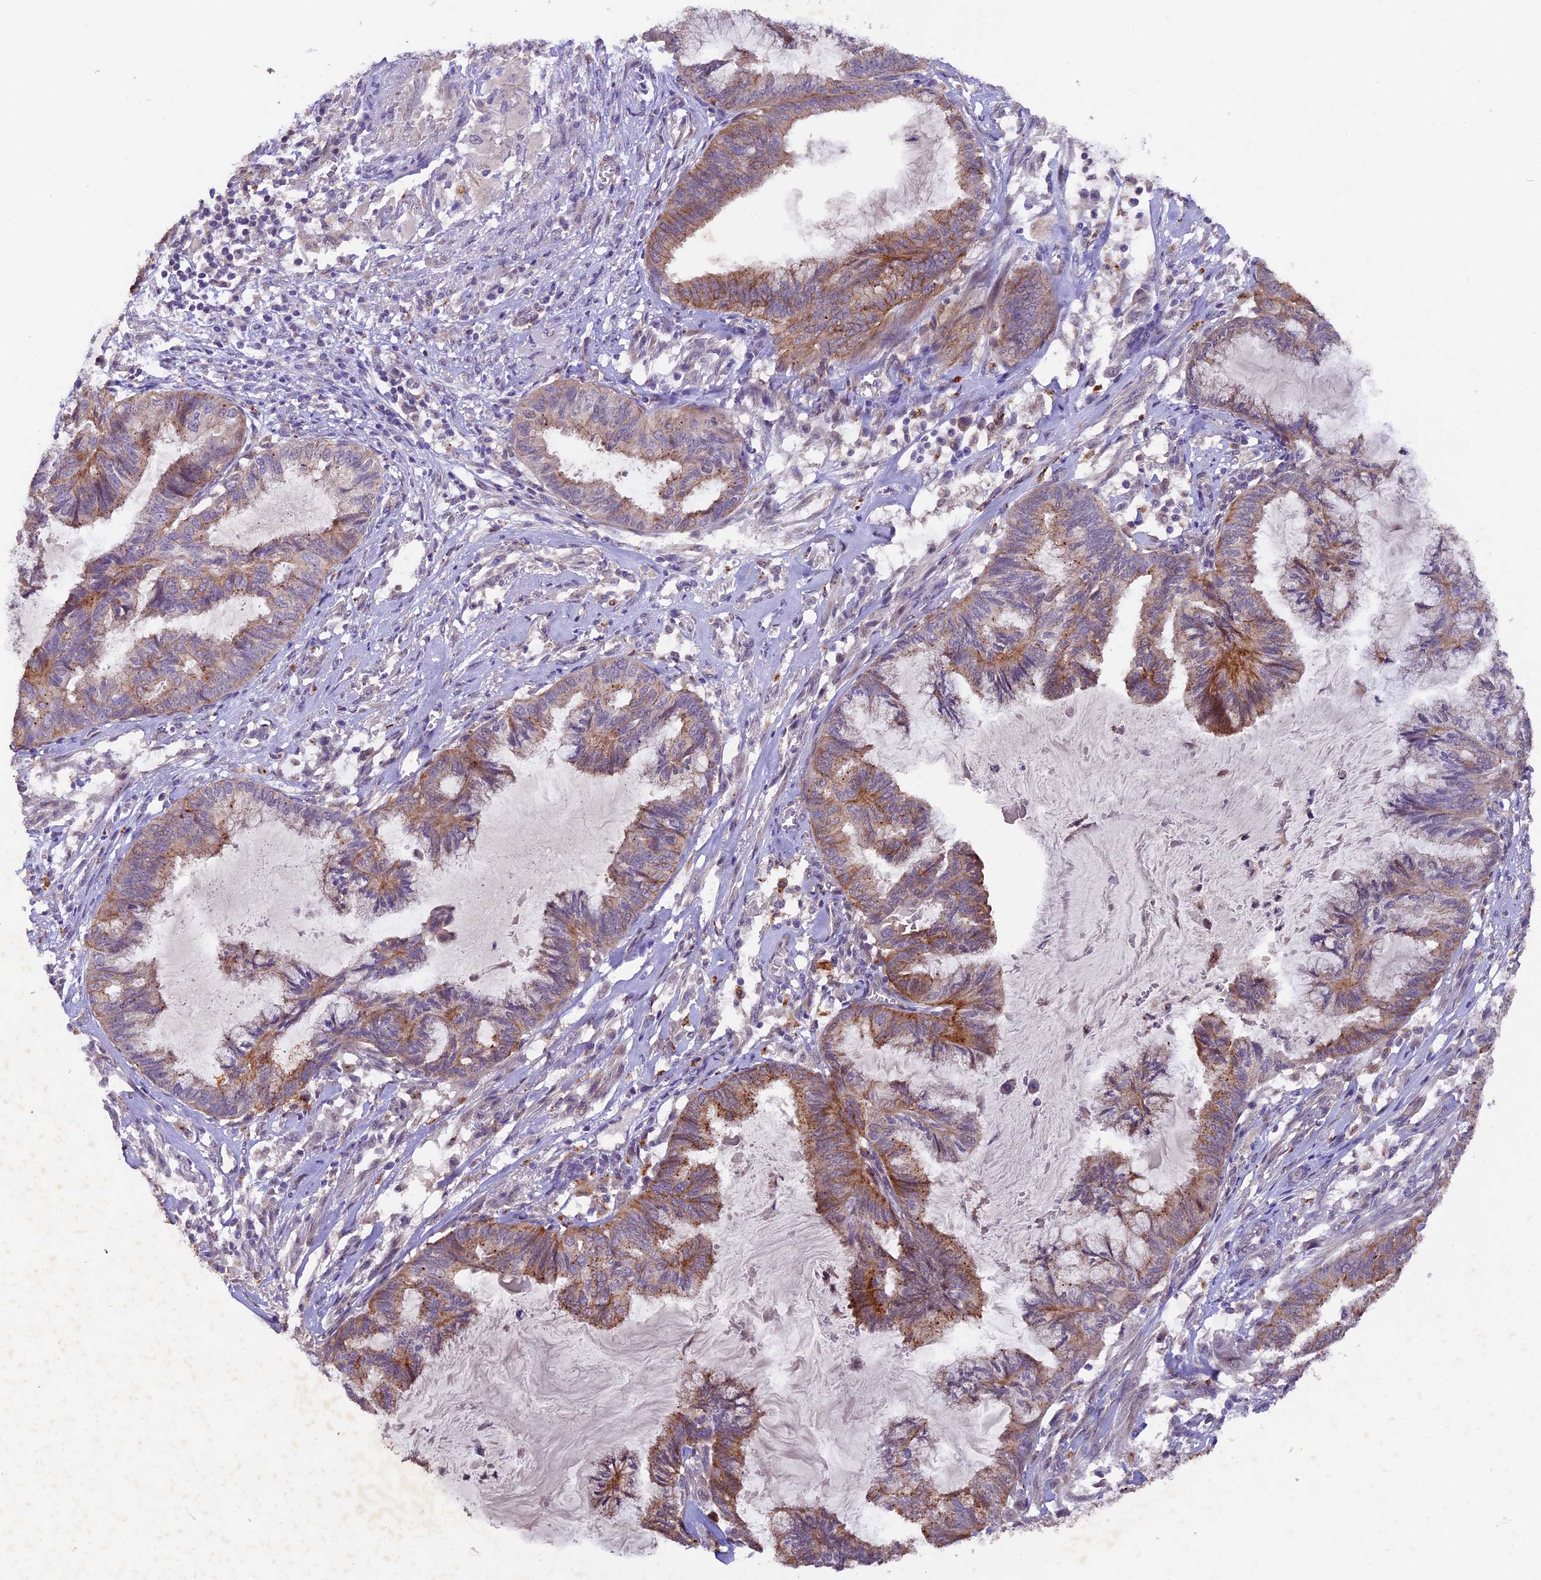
{"staining": {"intensity": "moderate", "quantity": ">75%", "location": "cytoplasmic/membranous"}, "tissue": "endometrial cancer", "cell_type": "Tumor cells", "image_type": "cancer", "snomed": [{"axis": "morphology", "description": "Adenocarcinoma, NOS"}, {"axis": "topography", "description": "Endometrium"}], "caption": "Endometrial cancer stained for a protein (brown) demonstrates moderate cytoplasmic/membranous positive positivity in about >75% of tumor cells.", "gene": "NCK2", "patient": {"sex": "female", "age": 86}}